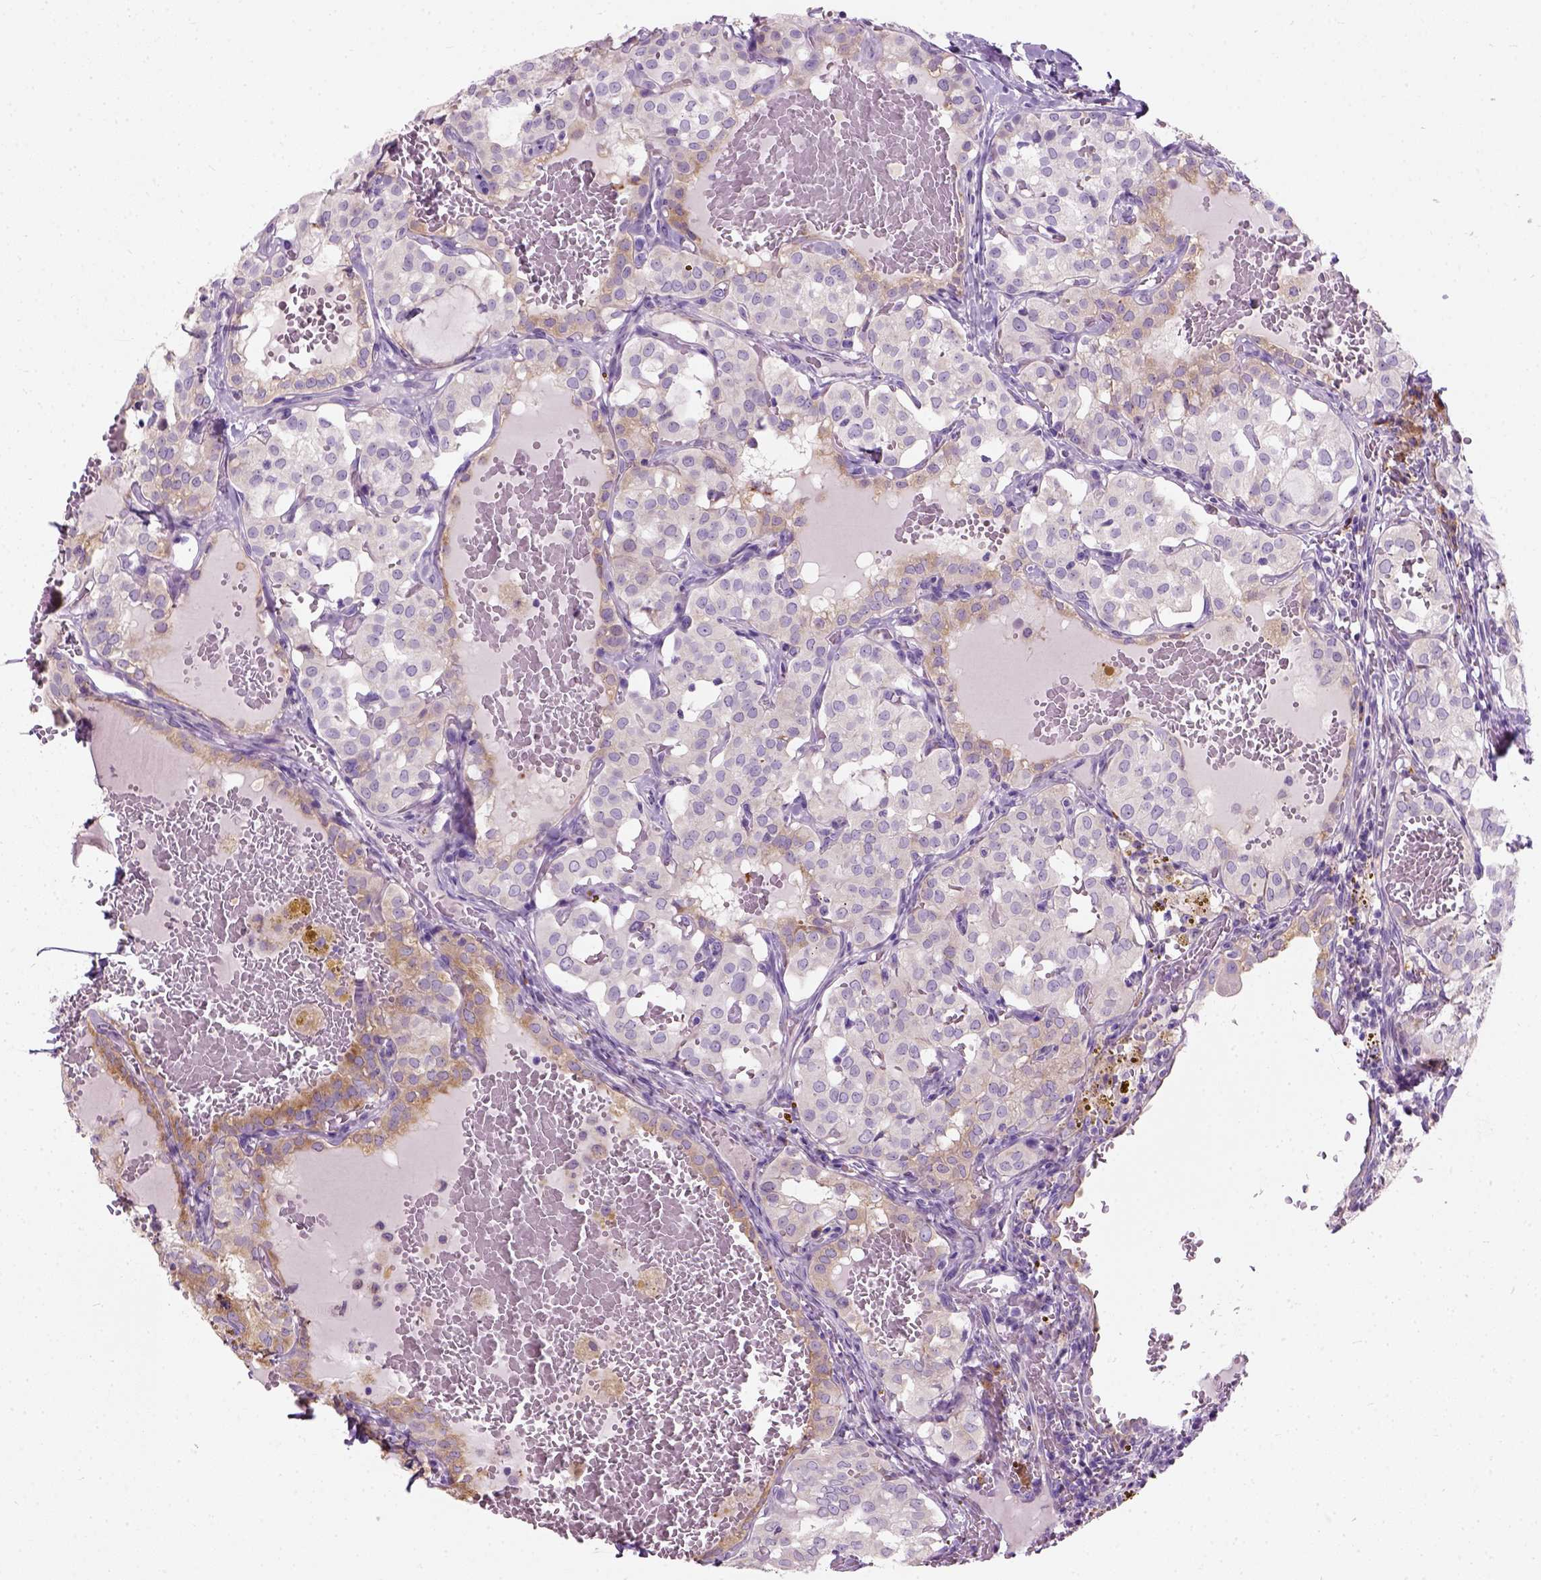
{"staining": {"intensity": "weak", "quantity": "<25%", "location": "cytoplasmic/membranous"}, "tissue": "thyroid cancer", "cell_type": "Tumor cells", "image_type": "cancer", "snomed": [{"axis": "morphology", "description": "Papillary adenocarcinoma, NOS"}, {"axis": "topography", "description": "Thyroid gland"}], "caption": "High power microscopy image of an IHC image of papillary adenocarcinoma (thyroid), revealing no significant positivity in tumor cells.", "gene": "TRIM72", "patient": {"sex": "male", "age": 20}}